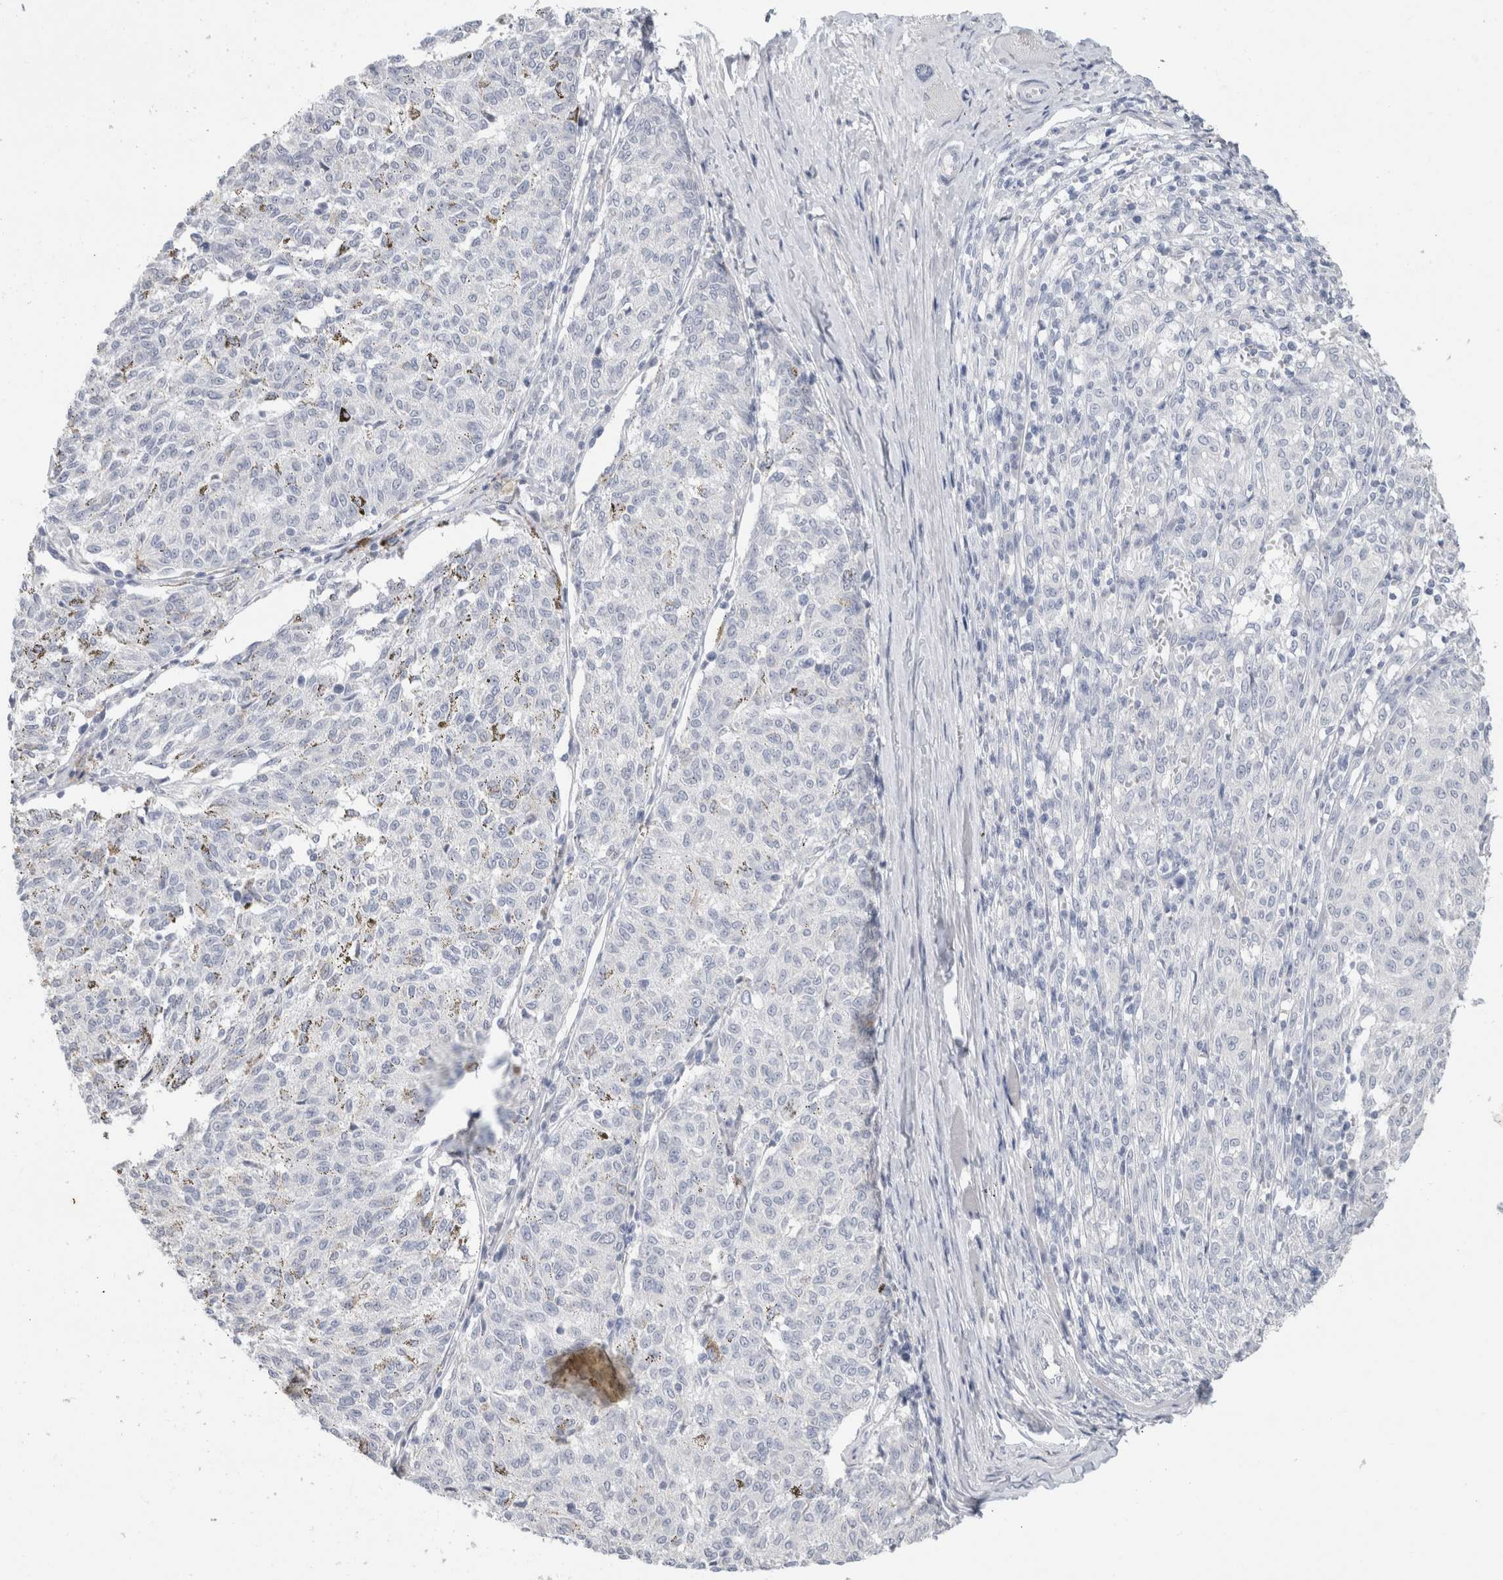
{"staining": {"intensity": "negative", "quantity": "none", "location": "none"}, "tissue": "melanoma", "cell_type": "Tumor cells", "image_type": "cancer", "snomed": [{"axis": "morphology", "description": "Malignant melanoma, NOS"}, {"axis": "topography", "description": "Skin"}], "caption": "Immunohistochemistry (IHC) photomicrograph of neoplastic tissue: melanoma stained with DAB (3,3'-diaminobenzidine) shows no significant protein staining in tumor cells. (Immunohistochemistry, brightfield microscopy, high magnification).", "gene": "SLC6A1", "patient": {"sex": "female", "age": 72}}